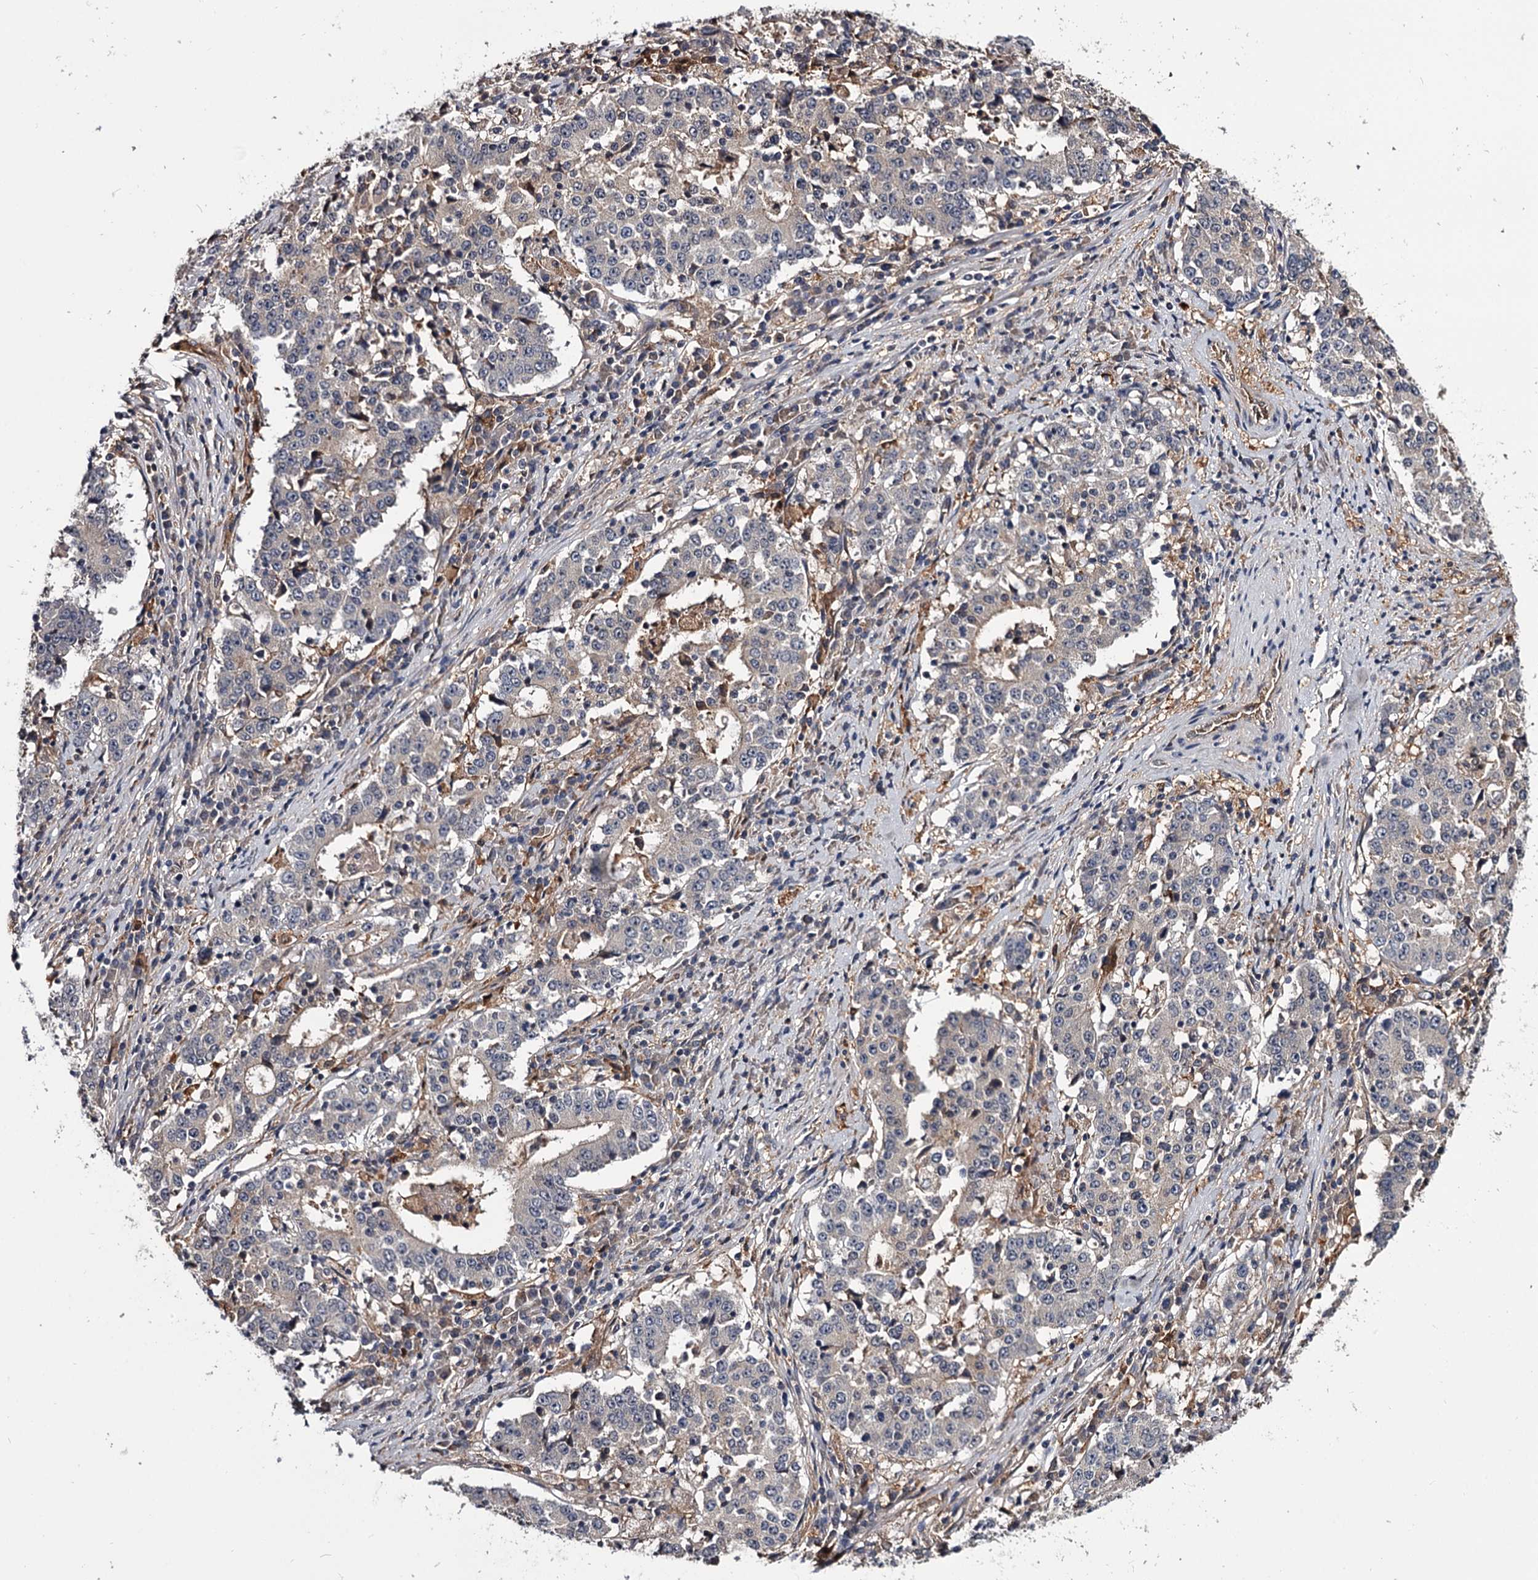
{"staining": {"intensity": "negative", "quantity": "none", "location": "none"}, "tissue": "stomach cancer", "cell_type": "Tumor cells", "image_type": "cancer", "snomed": [{"axis": "morphology", "description": "Adenocarcinoma, NOS"}, {"axis": "topography", "description": "Stomach"}], "caption": "Tumor cells are negative for brown protein staining in stomach adenocarcinoma.", "gene": "GSTO1", "patient": {"sex": "male", "age": 59}}